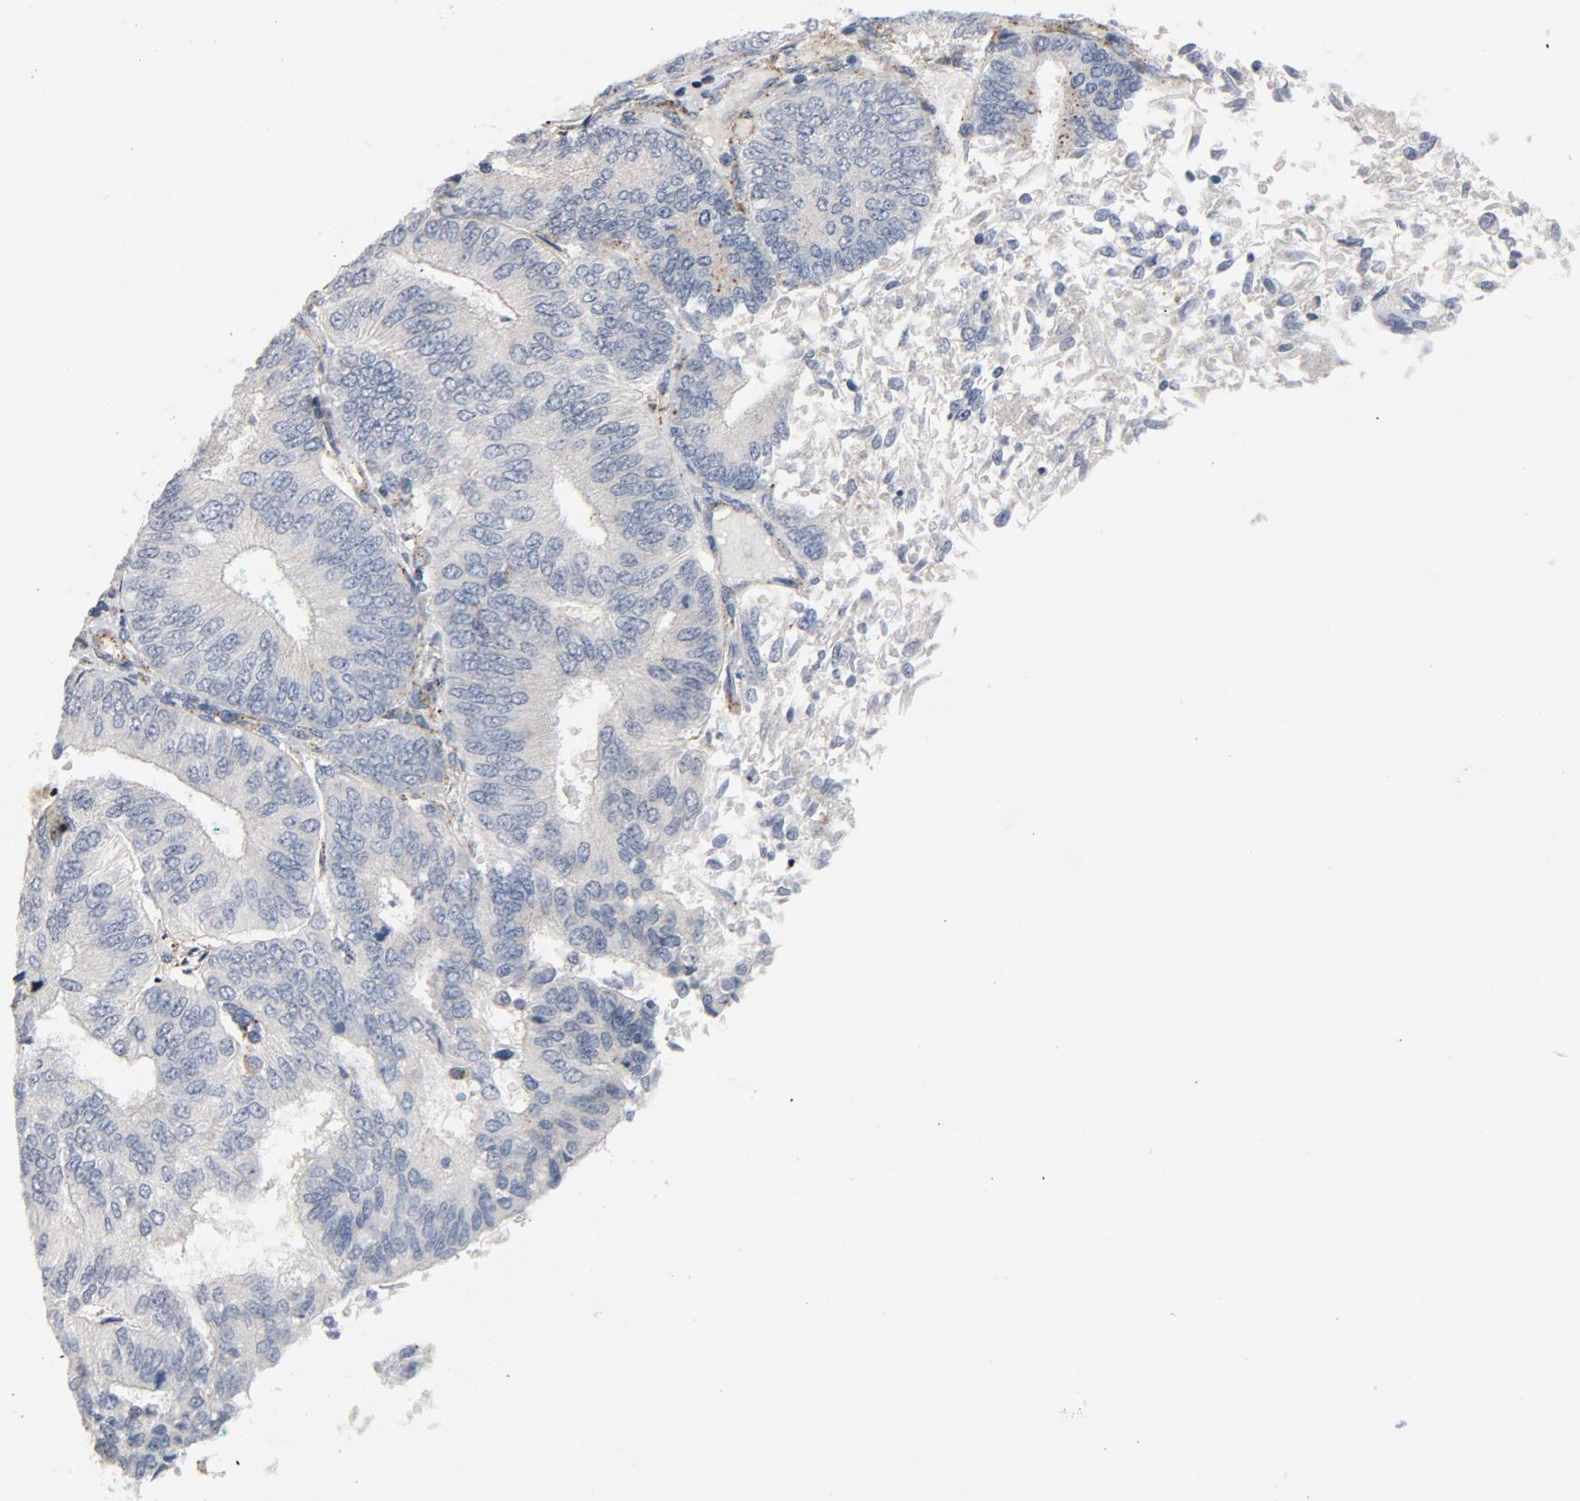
{"staining": {"intensity": "negative", "quantity": "none", "location": "none"}, "tissue": "endometrial cancer", "cell_type": "Tumor cells", "image_type": "cancer", "snomed": [{"axis": "morphology", "description": "Adenocarcinoma, NOS"}, {"axis": "topography", "description": "Endometrium"}], "caption": "Tumor cells show no significant protein expression in endometrial cancer (adenocarcinoma).", "gene": "AKT2", "patient": {"sex": "female", "age": 79}}